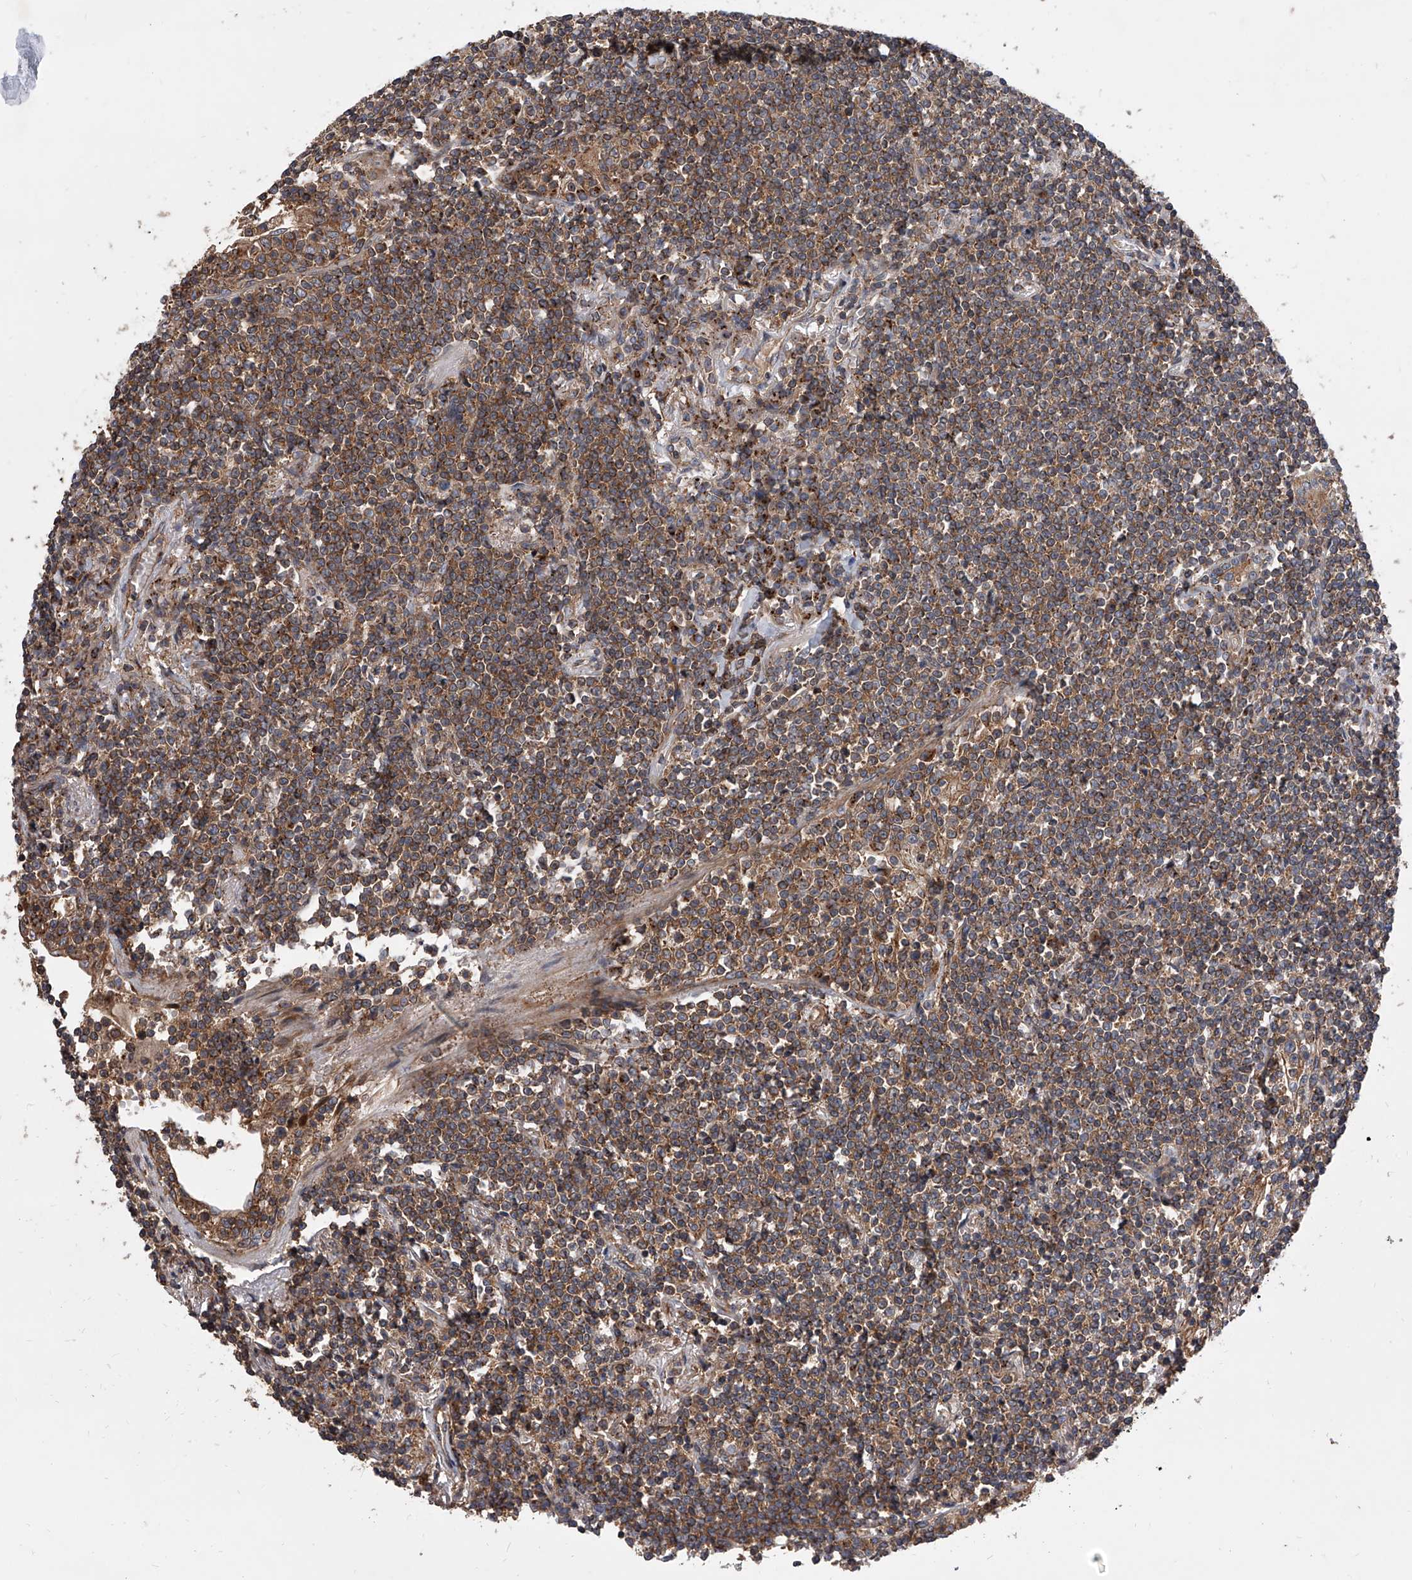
{"staining": {"intensity": "moderate", "quantity": ">75%", "location": "cytoplasmic/membranous"}, "tissue": "lymphoma", "cell_type": "Tumor cells", "image_type": "cancer", "snomed": [{"axis": "morphology", "description": "Malignant lymphoma, non-Hodgkin's type, Low grade"}, {"axis": "topography", "description": "Lung"}], "caption": "Tumor cells demonstrate medium levels of moderate cytoplasmic/membranous positivity in about >75% of cells in malignant lymphoma, non-Hodgkin's type (low-grade).", "gene": "USP47", "patient": {"sex": "female", "age": 71}}